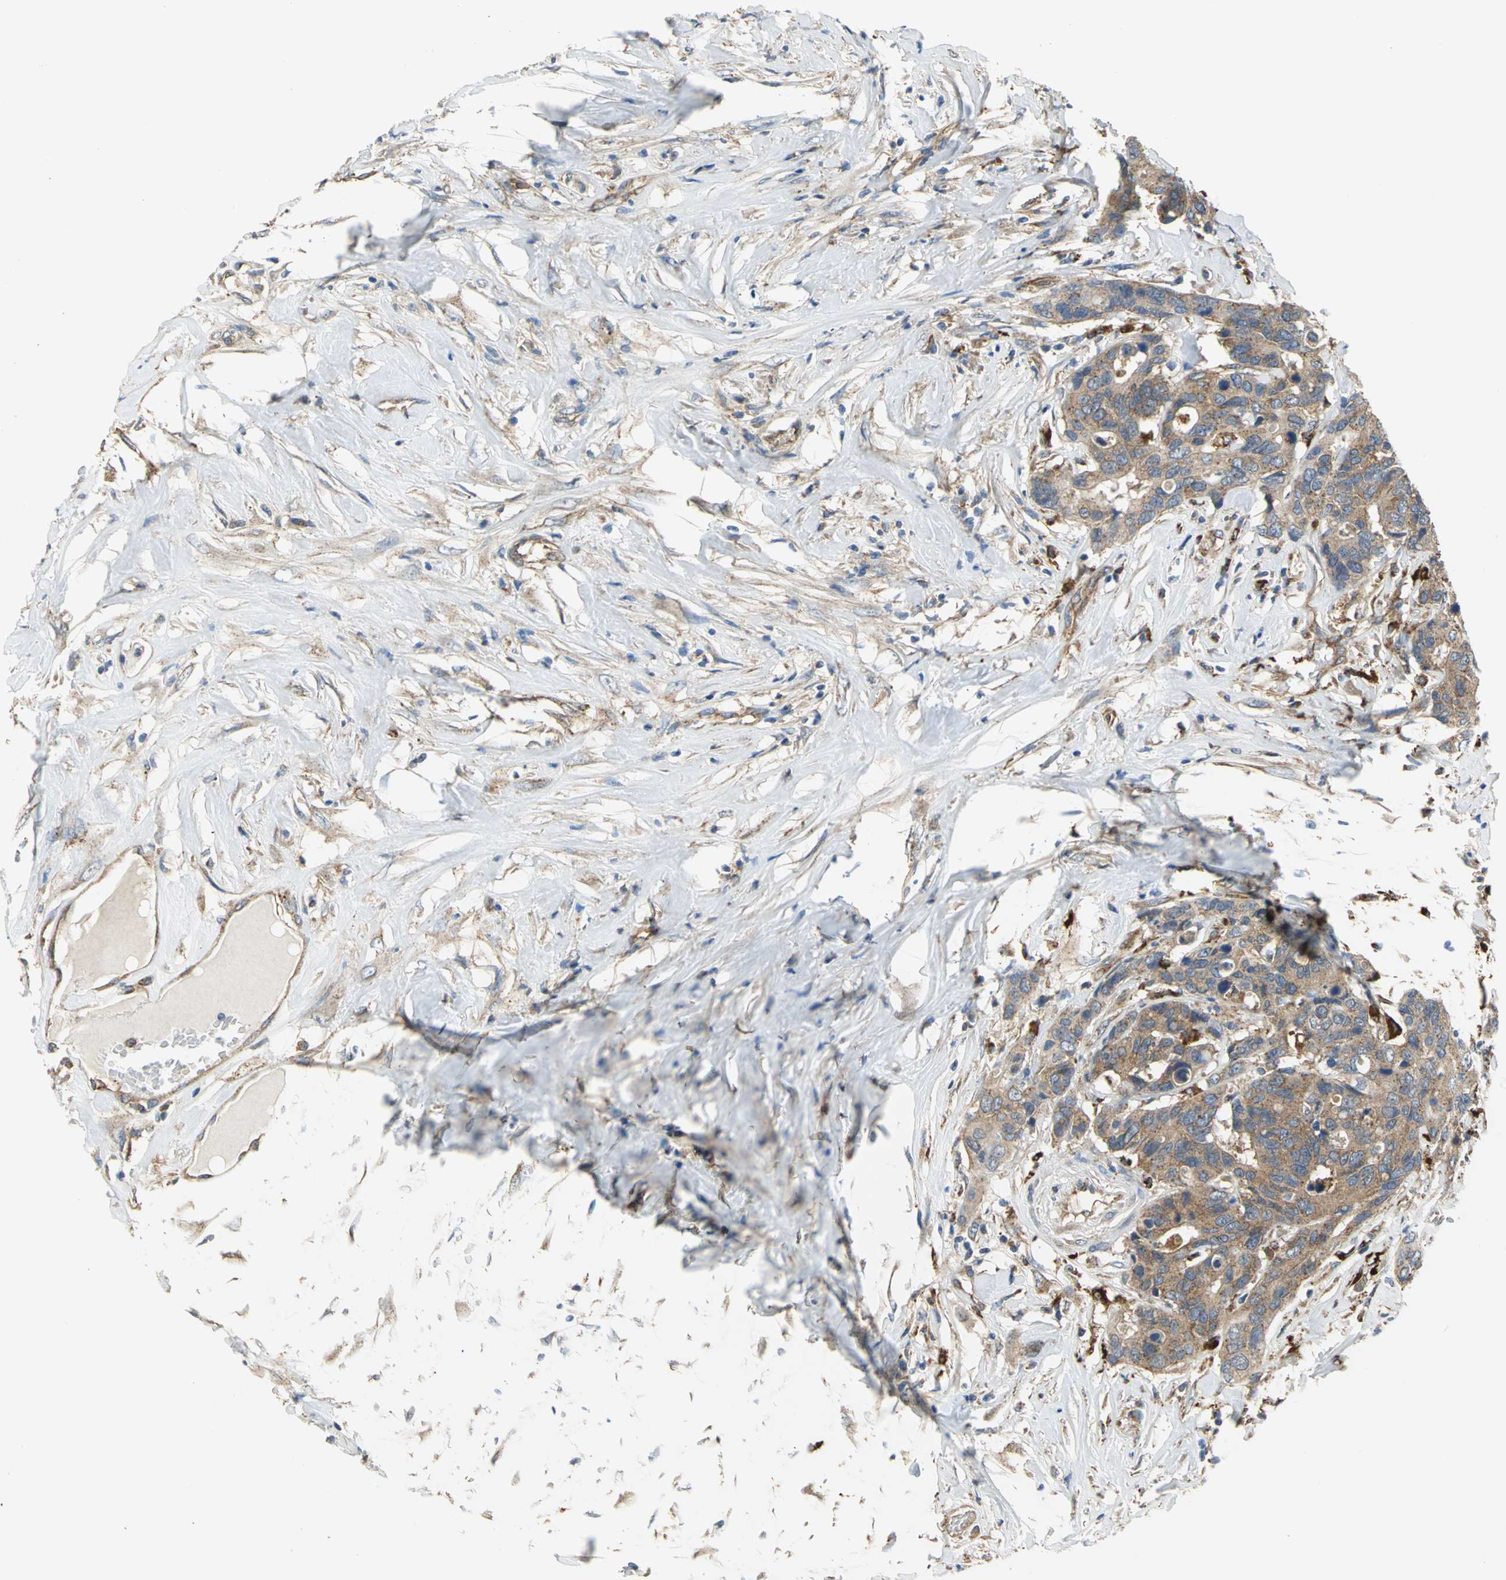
{"staining": {"intensity": "weak", "quantity": "25%-75%", "location": "cytoplasmic/membranous"}, "tissue": "colorectal cancer", "cell_type": "Tumor cells", "image_type": "cancer", "snomed": [{"axis": "morphology", "description": "Adenocarcinoma, NOS"}, {"axis": "topography", "description": "Rectum"}], "caption": "This photomicrograph reveals immunohistochemistry staining of human colorectal cancer (adenocarcinoma), with low weak cytoplasmic/membranous staining in about 25%-75% of tumor cells.", "gene": "DIAPH2", "patient": {"sex": "male", "age": 55}}